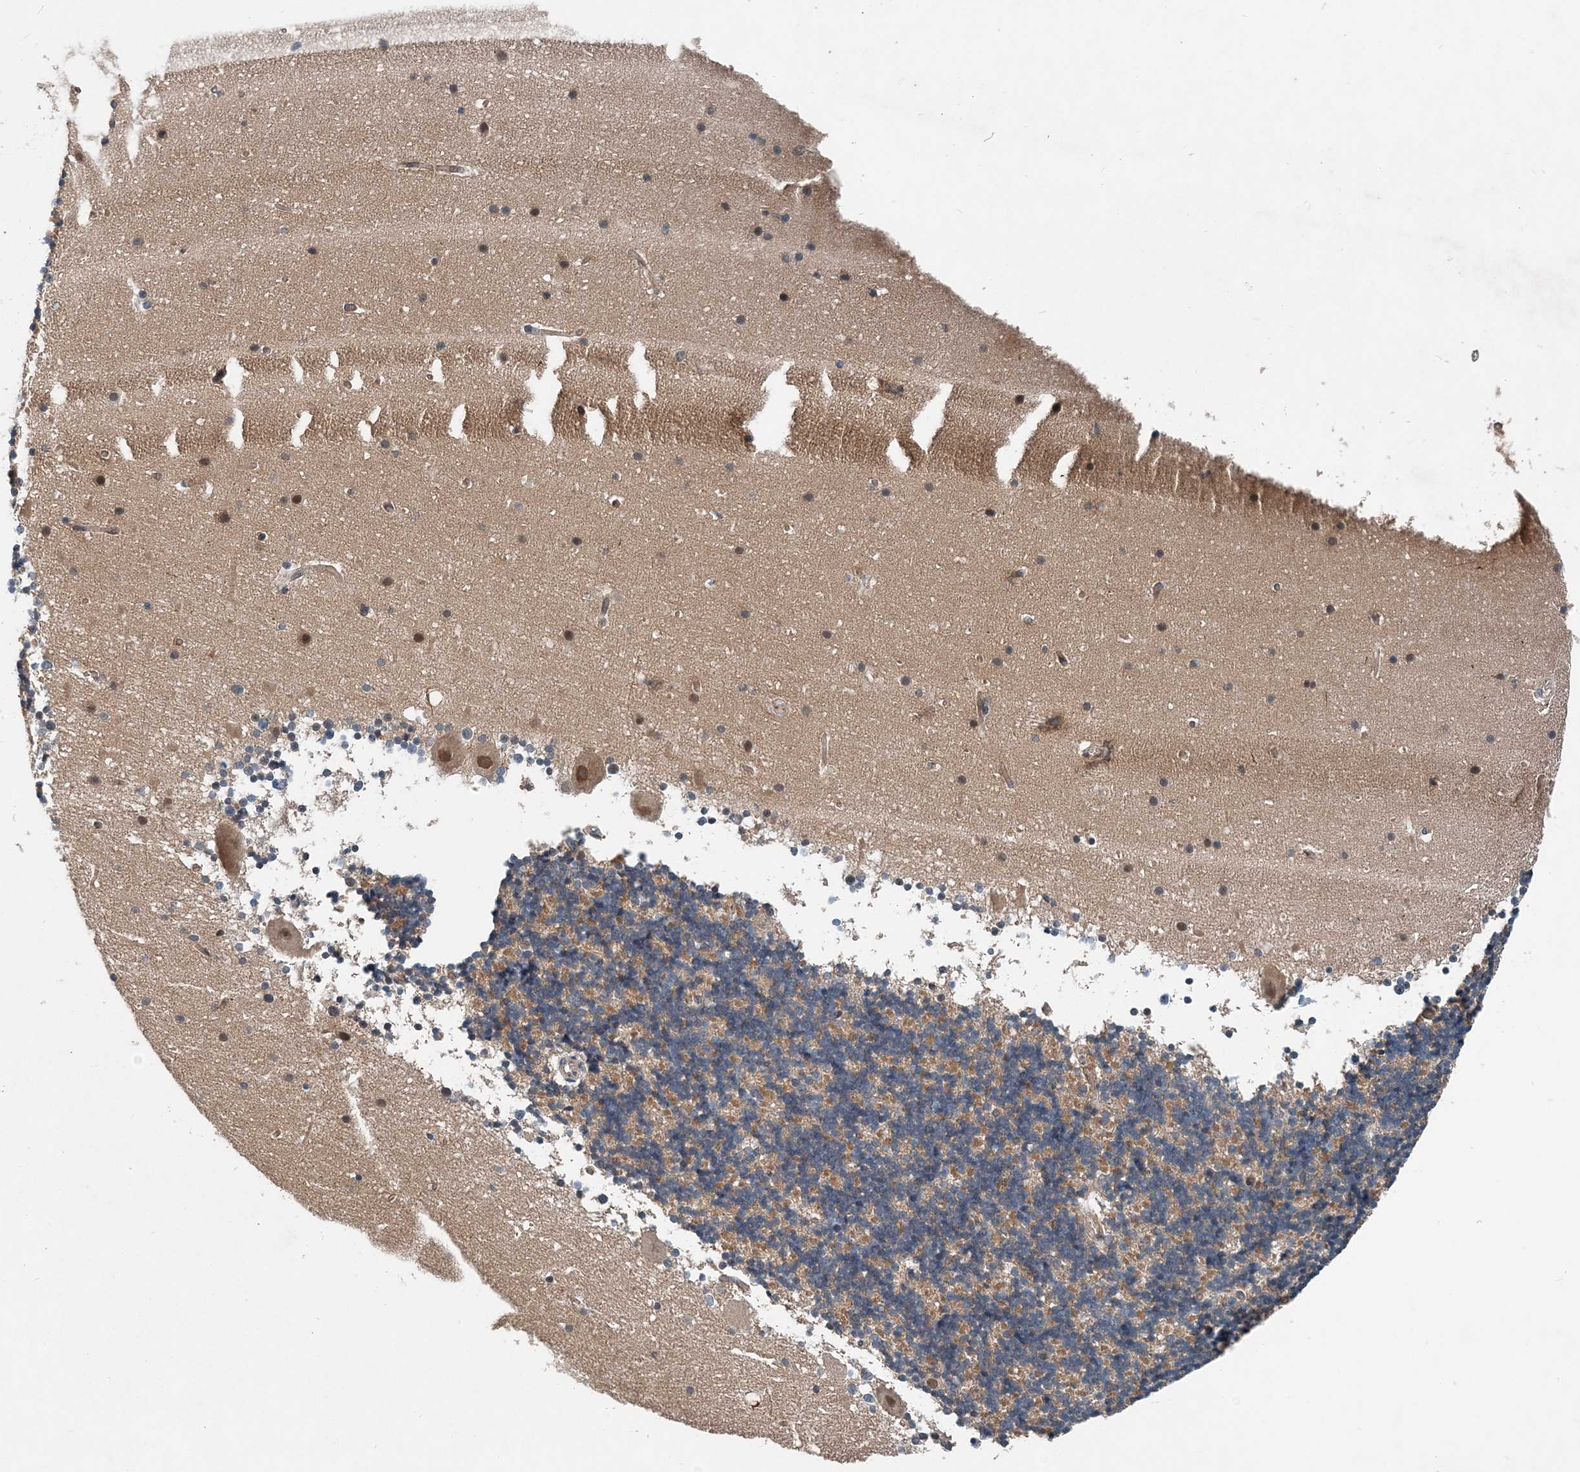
{"staining": {"intensity": "moderate", "quantity": "<25%", "location": "cytoplasmic/membranous"}, "tissue": "cerebellum", "cell_type": "Cells in granular layer", "image_type": "normal", "snomed": [{"axis": "morphology", "description": "Normal tissue, NOS"}, {"axis": "topography", "description": "Cerebellum"}], "caption": "Immunohistochemical staining of normal cerebellum demonstrates low levels of moderate cytoplasmic/membranous staining in approximately <25% of cells in granular layer.", "gene": "SMPD3", "patient": {"sex": "male", "age": 57}}